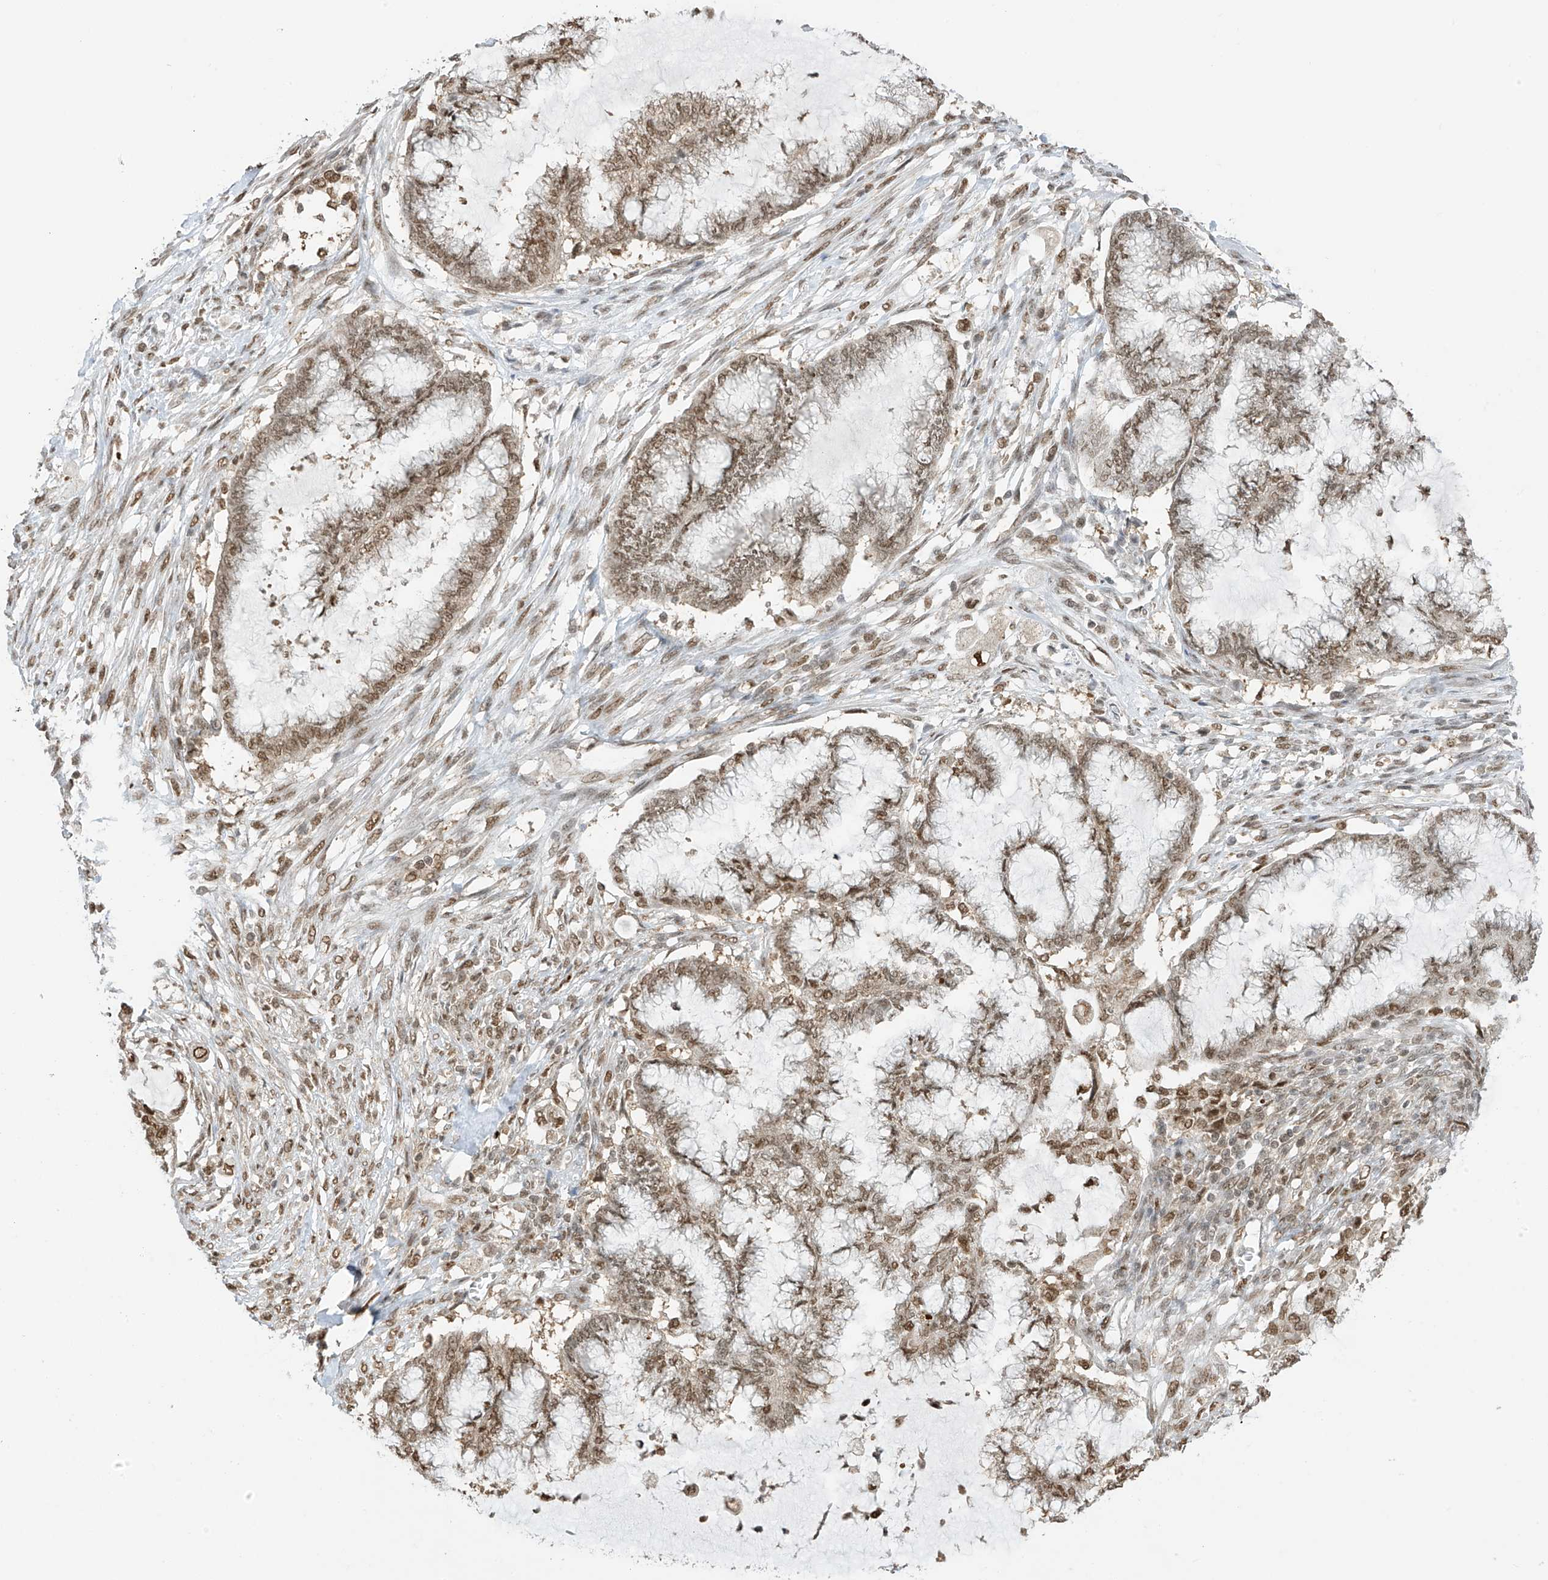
{"staining": {"intensity": "moderate", "quantity": ">75%", "location": "nuclear"}, "tissue": "endometrial cancer", "cell_type": "Tumor cells", "image_type": "cancer", "snomed": [{"axis": "morphology", "description": "Adenocarcinoma, NOS"}, {"axis": "topography", "description": "Endometrium"}], "caption": "A high-resolution image shows immunohistochemistry (IHC) staining of endometrial cancer, which shows moderate nuclear expression in about >75% of tumor cells. (brown staining indicates protein expression, while blue staining denotes nuclei).", "gene": "KPNB1", "patient": {"sex": "female", "age": 86}}